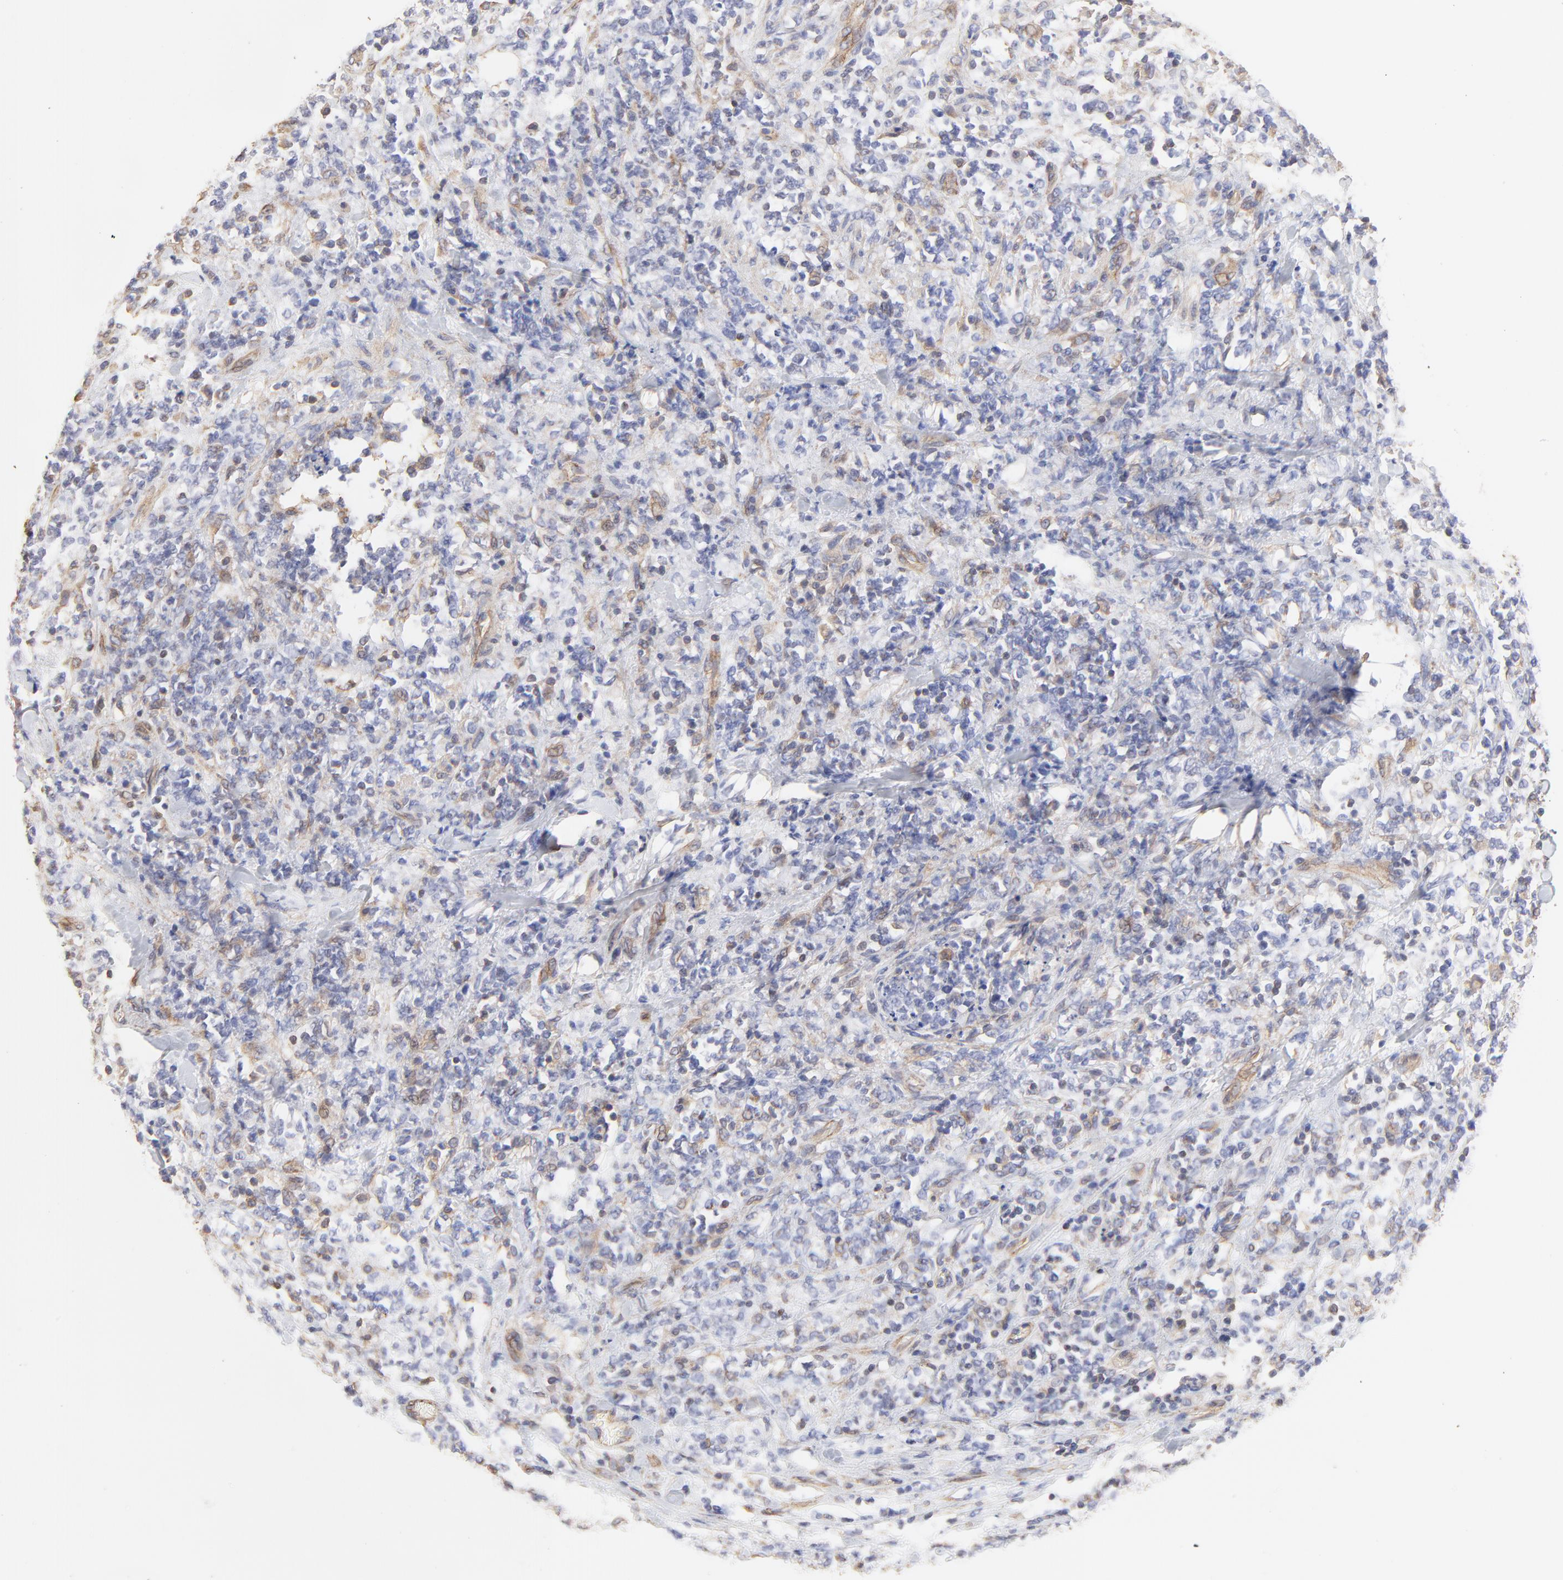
{"staining": {"intensity": "weak", "quantity": "<25%", "location": "cytoplasmic/membranous"}, "tissue": "lymphoma", "cell_type": "Tumor cells", "image_type": "cancer", "snomed": [{"axis": "morphology", "description": "Malignant lymphoma, non-Hodgkin's type, High grade"}, {"axis": "topography", "description": "Soft tissue"}], "caption": "The immunohistochemistry (IHC) micrograph has no significant expression in tumor cells of lymphoma tissue.", "gene": "LRCH2", "patient": {"sex": "male", "age": 18}}